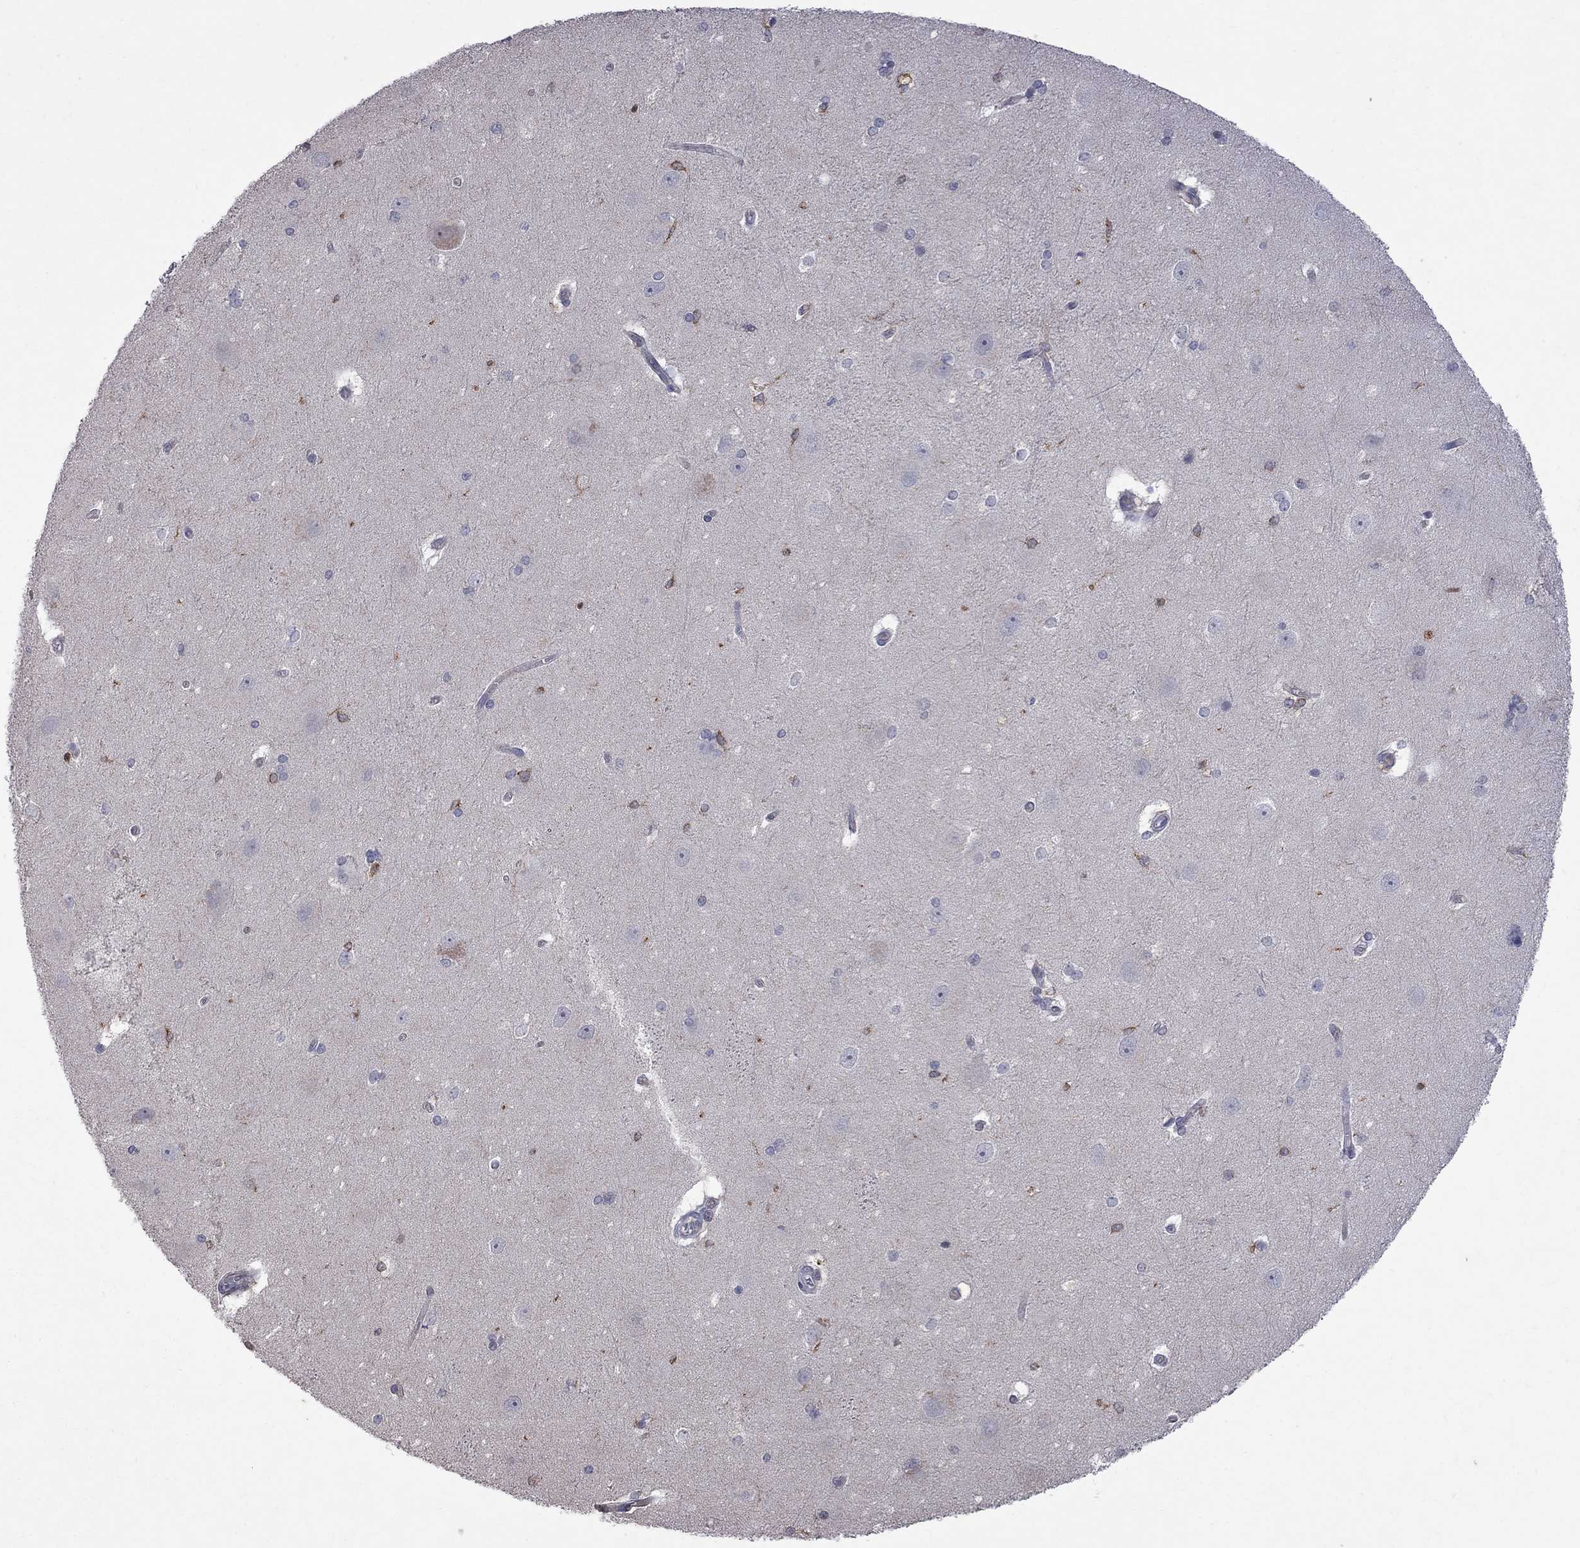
{"staining": {"intensity": "moderate", "quantity": "<25%", "location": "cytoplasmic/membranous"}, "tissue": "hippocampus", "cell_type": "Glial cells", "image_type": "normal", "snomed": [{"axis": "morphology", "description": "Normal tissue, NOS"}, {"axis": "topography", "description": "Cerebral cortex"}, {"axis": "topography", "description": "Hippocampus"}], "caption": "IHC micrograph of benign hippocampus: hippocampus stained using immunohistochemistry (IHC) demonstrates low levels of moderate protein expression localized specifically in the cytoplasmic/membranous of glial cells, appearing as a cytoplasmic/membranous brown color.", "gene": "ABI3", "patient": {"sex": "female", "age": 19}}